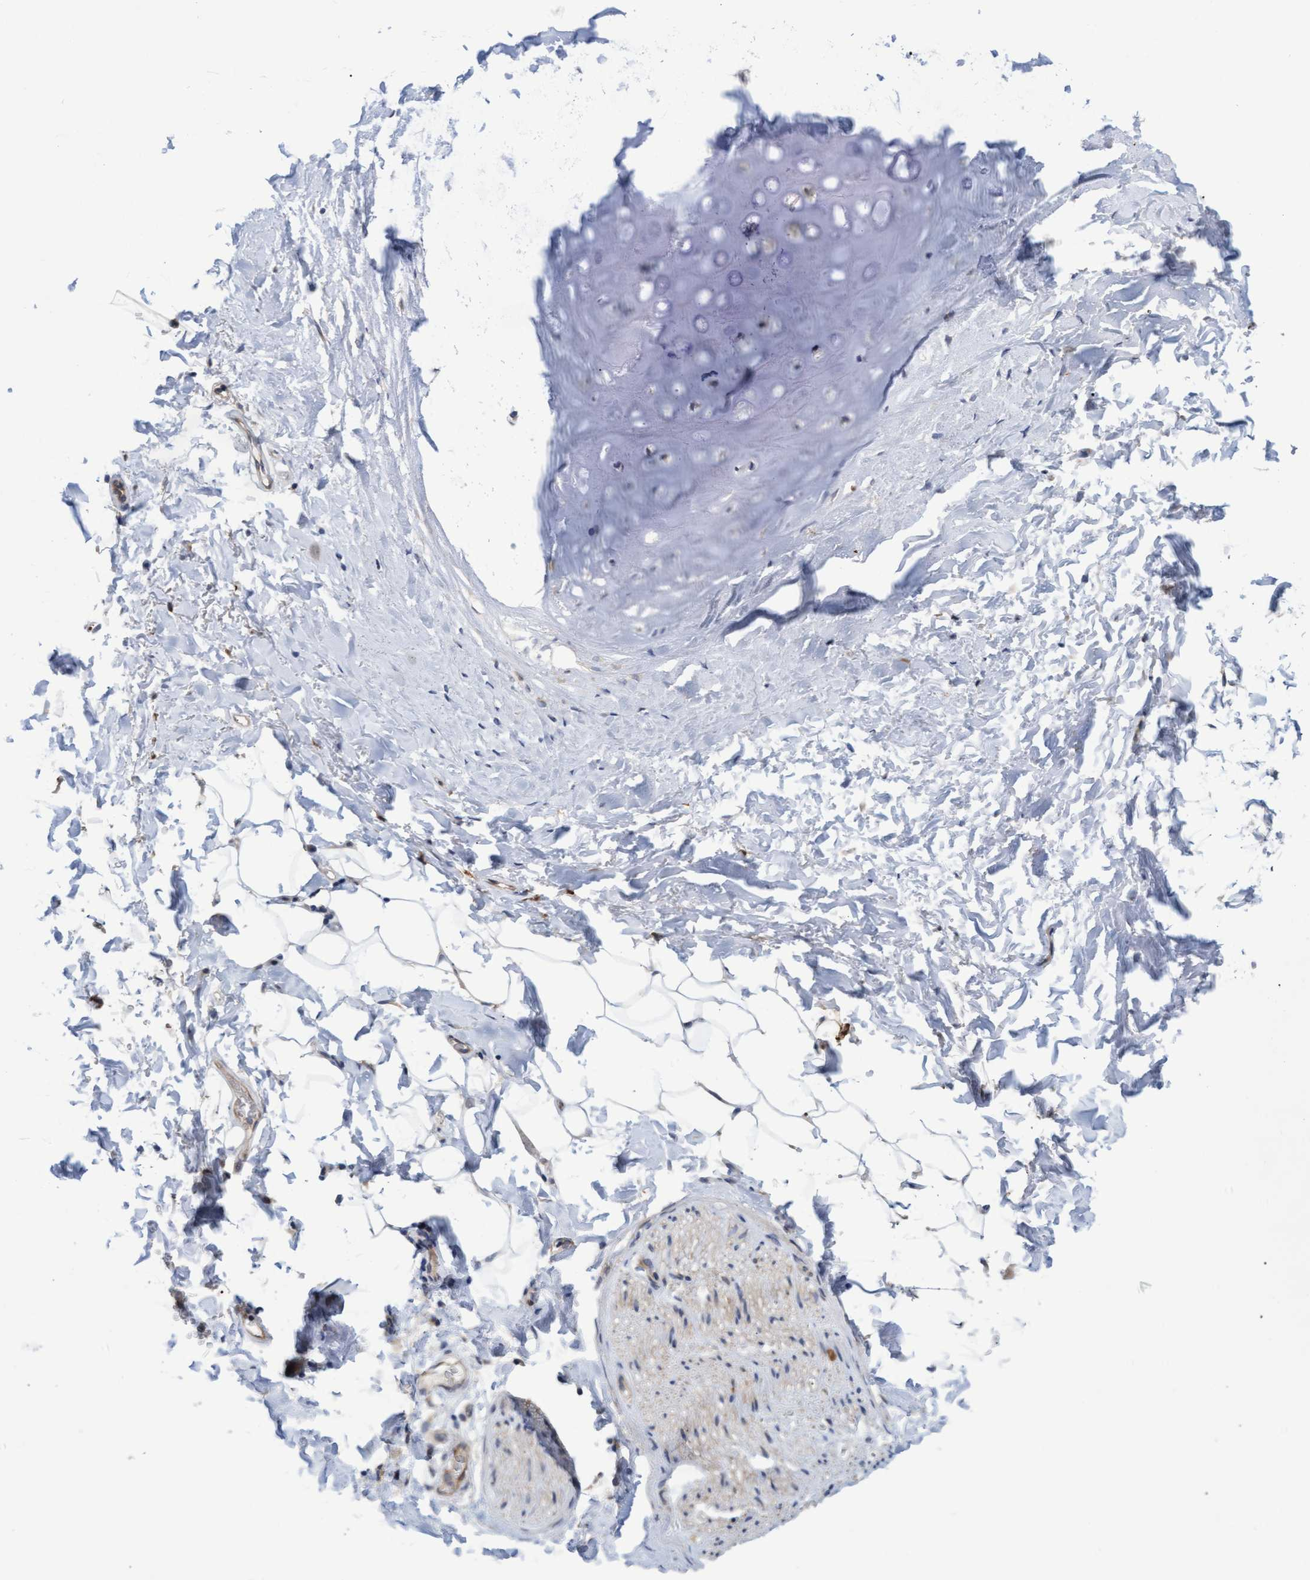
{"staining": {"intensity": "negative", "quantity": "none", "location": "none"}, "tissue": "adipose tissue", "cell_type": "Adipocytes", "image_type": "normal", "snomed": [{"axis": "morphology", "description": "Normal tissue, NOS"}, {"axis": "topography", "description": "Cartilage tissue"}, {"axis": "topography", "description": "Bronchus"}], "caption": "High power microscopy photomicrograph of an IHC image of unremarkable adipose tissue, revealing no significant staining in adipocytes. (Stains: DAB immunohistochemistry (IHC) with hematoxylin counter stain, Microscopy: brightfield microscopy at high magnification).", "gene": "ABCF2", "patient": {"sex": "female", "age": 73}}